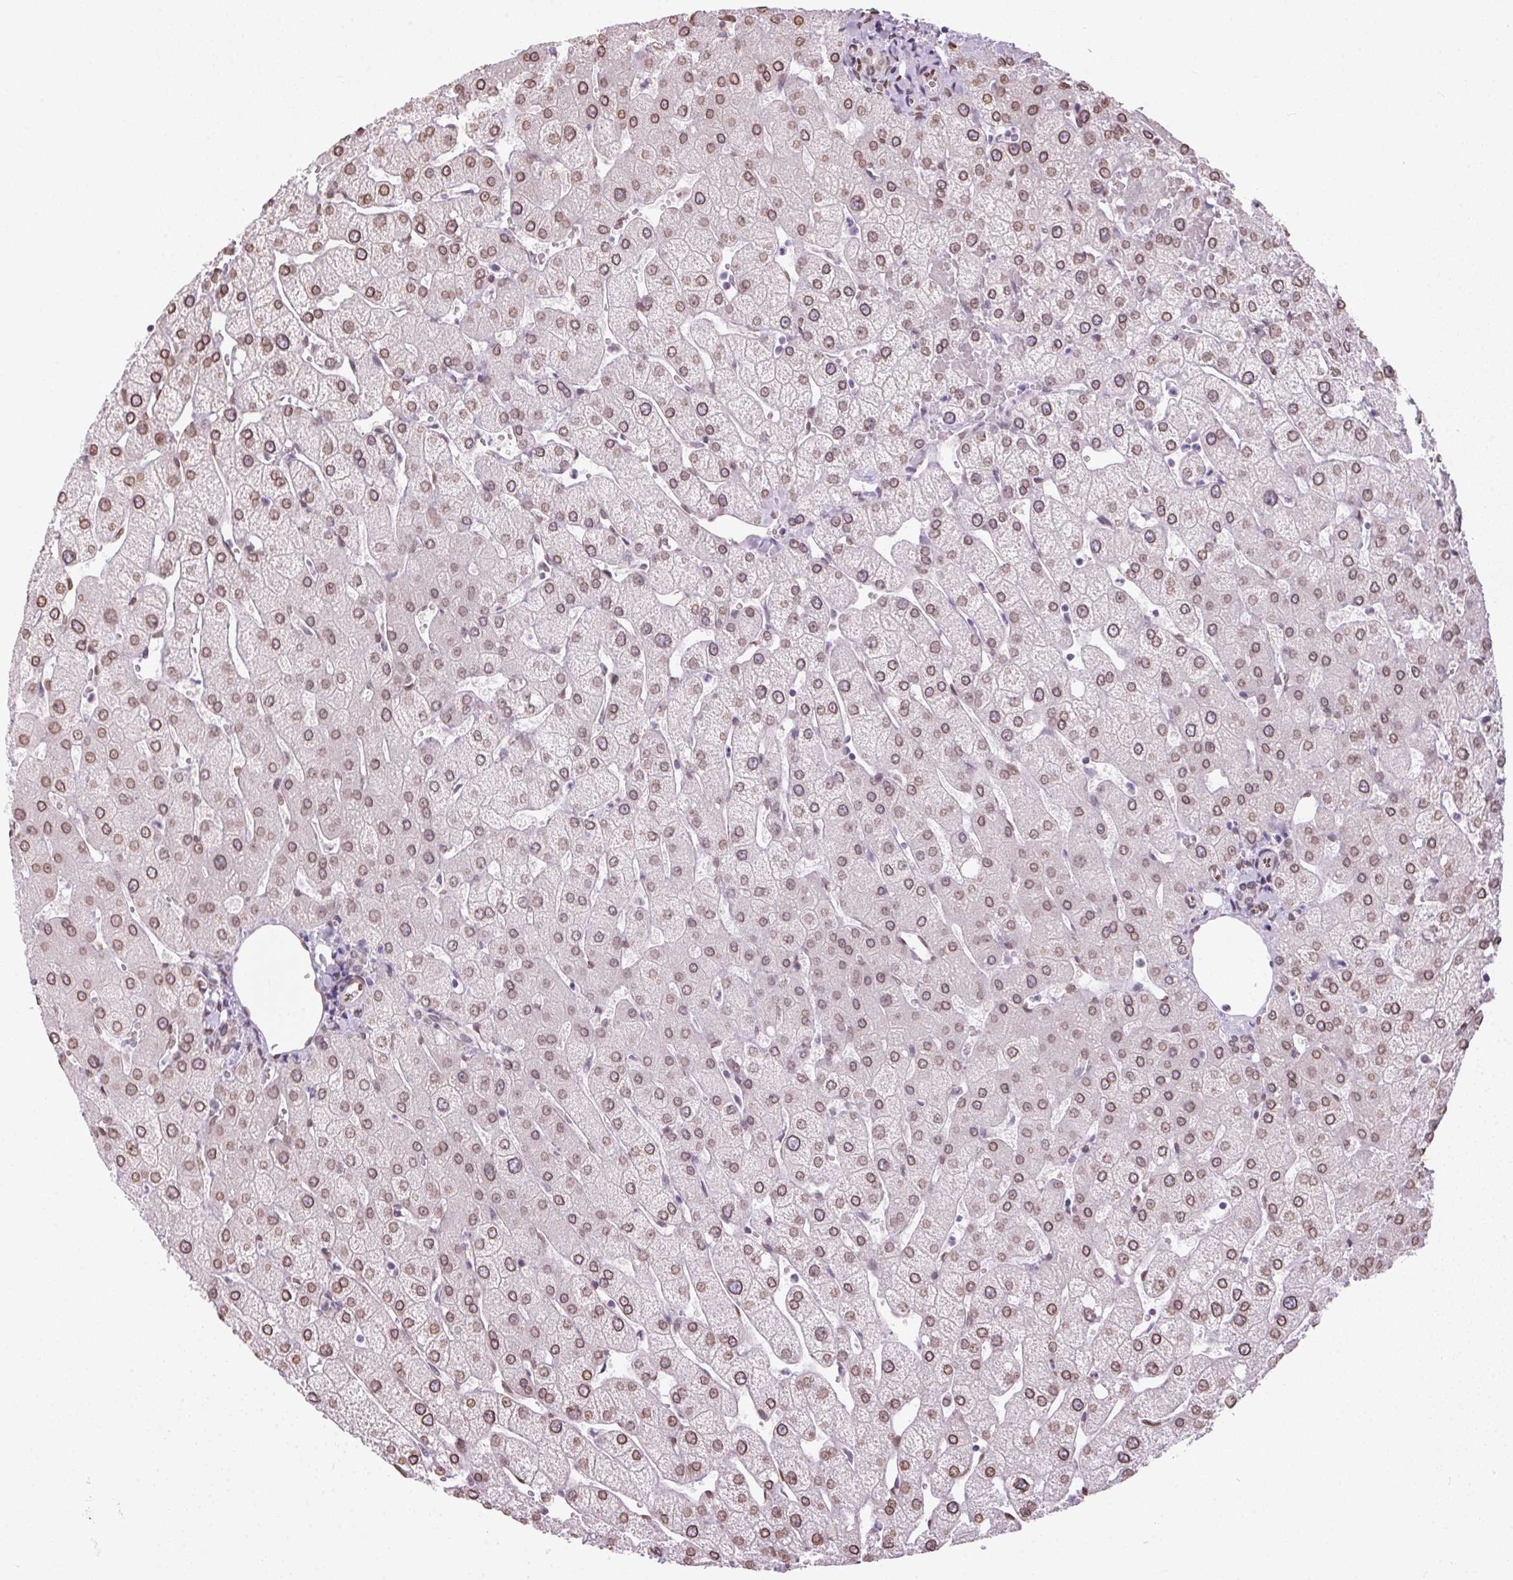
{"staining": {"intensity": "weak", "quantity": ">75%", "location": "cytoplasmic/membranous,nuclear"}, "tissue": "liver", "cell_type": "Cholangiocytes", "image_type": "normal", "snomed": [{"axis": "morphology", "description": "Normal tissue, NOS"}, {"axis": "topography", "description": "Liver"}], "caption": "Protein expression analysis of normal human liver reveals weak cytoplasmic/membranous,nuclear positivity in approximately >75% of cholangiocytes. (DAB = brown stain, brightfield microscopy at high magnification).", "gene": "TMEM175", "patient": {"sex": "female", "age": 54}}